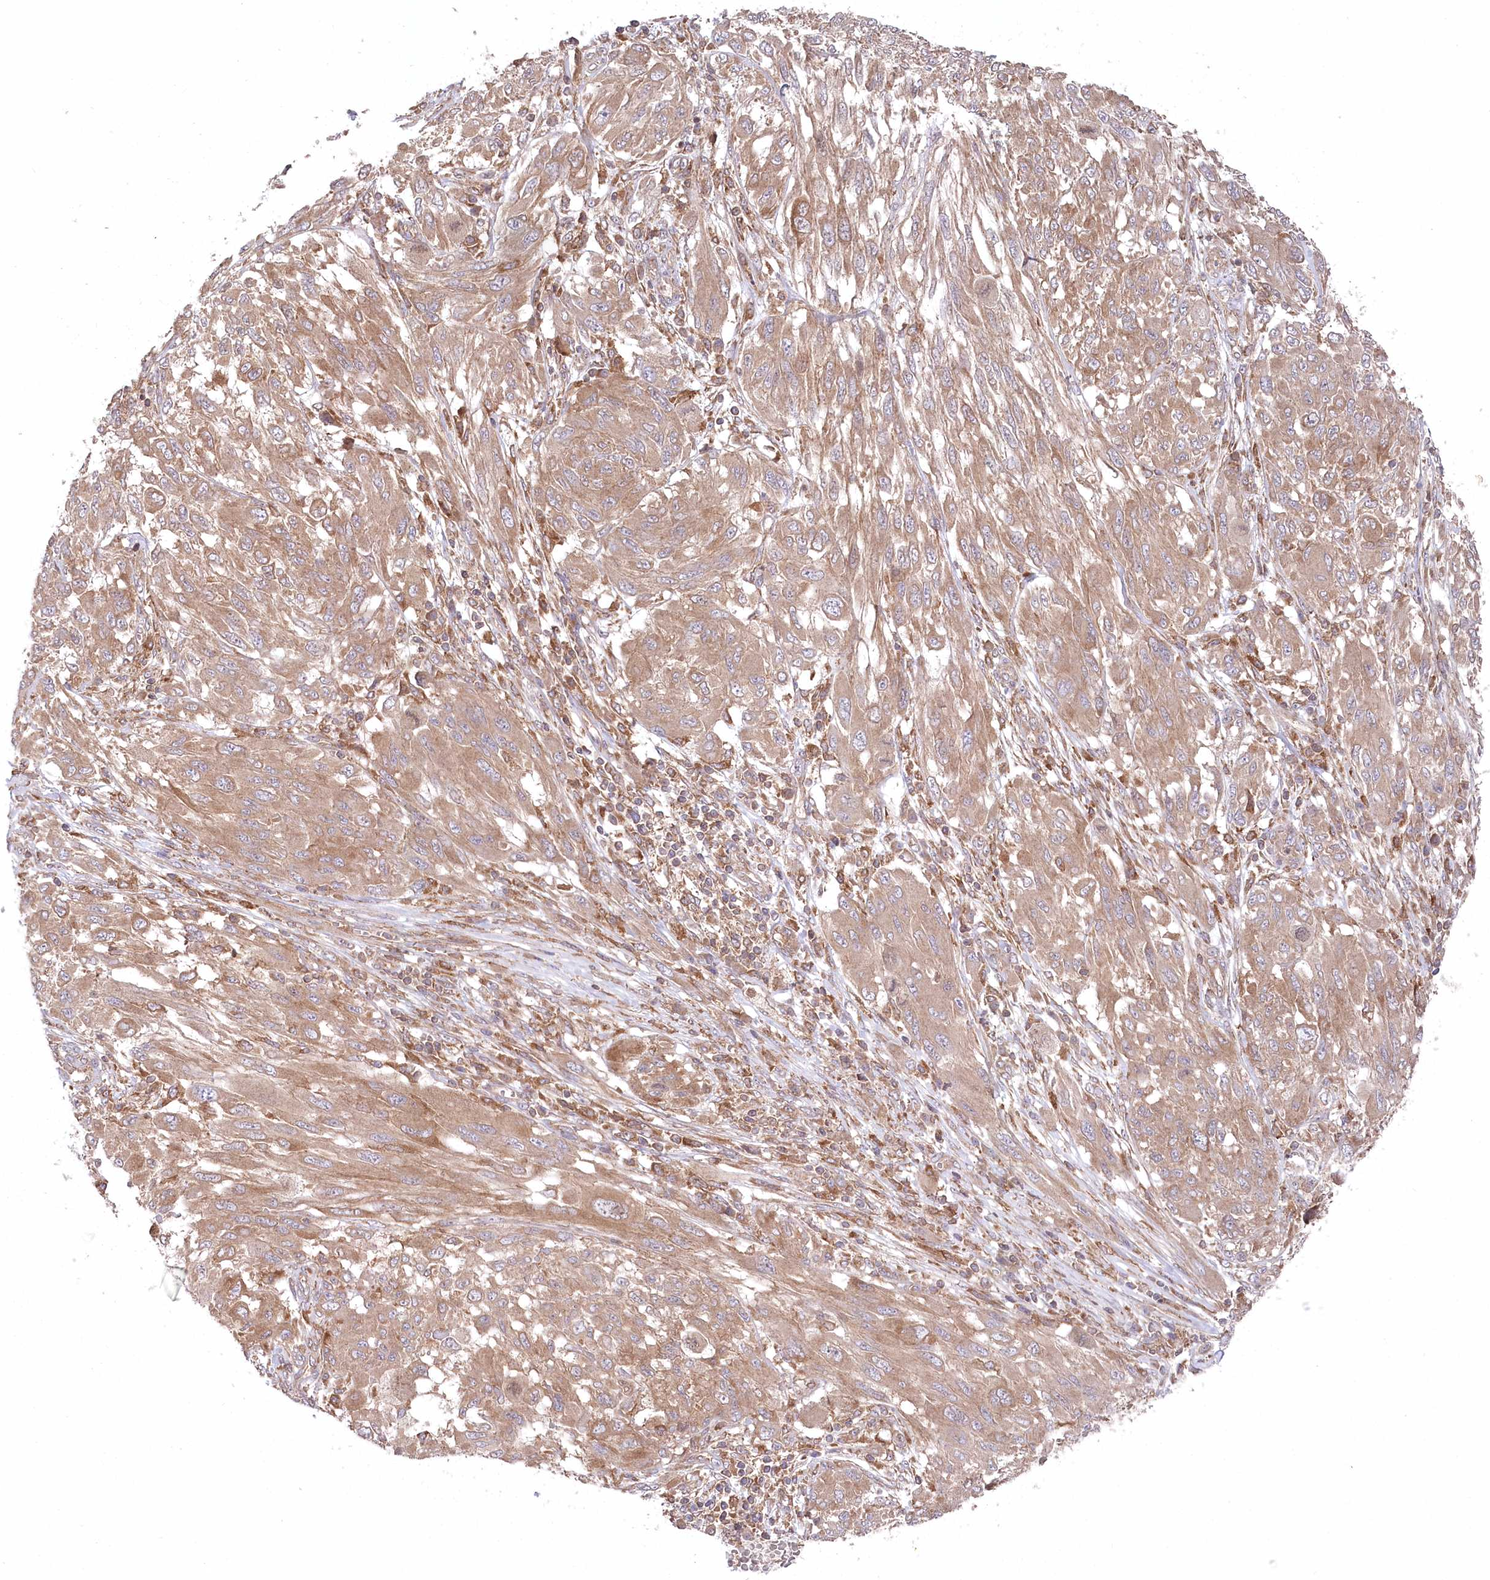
{"staining": {"intensity": "weak", "quantity": ">75%", "location": "cytoplasmic/membranous"}, "tissue": "melanoma", "cell_type": "Tumor cells", "image_type": "cancer", "snomed": [{"axis": "morphology", "description": "Malignant melanoma, NOS"}, {"axis": "topography", "description": "Skin"}], "caption": "Immunohistochemistry (IHC) image of neoplastic tissue: human melanoma stained using immunohistochemistry demonstrates low levels of weak protein expression localized specifically in the cytoplasmic/membranous of tumor cells, appearing as a cytoplasmic/membranous brown color.", "gene": "PPP1R21", "patient": {"sex": "female", "age": 91}}